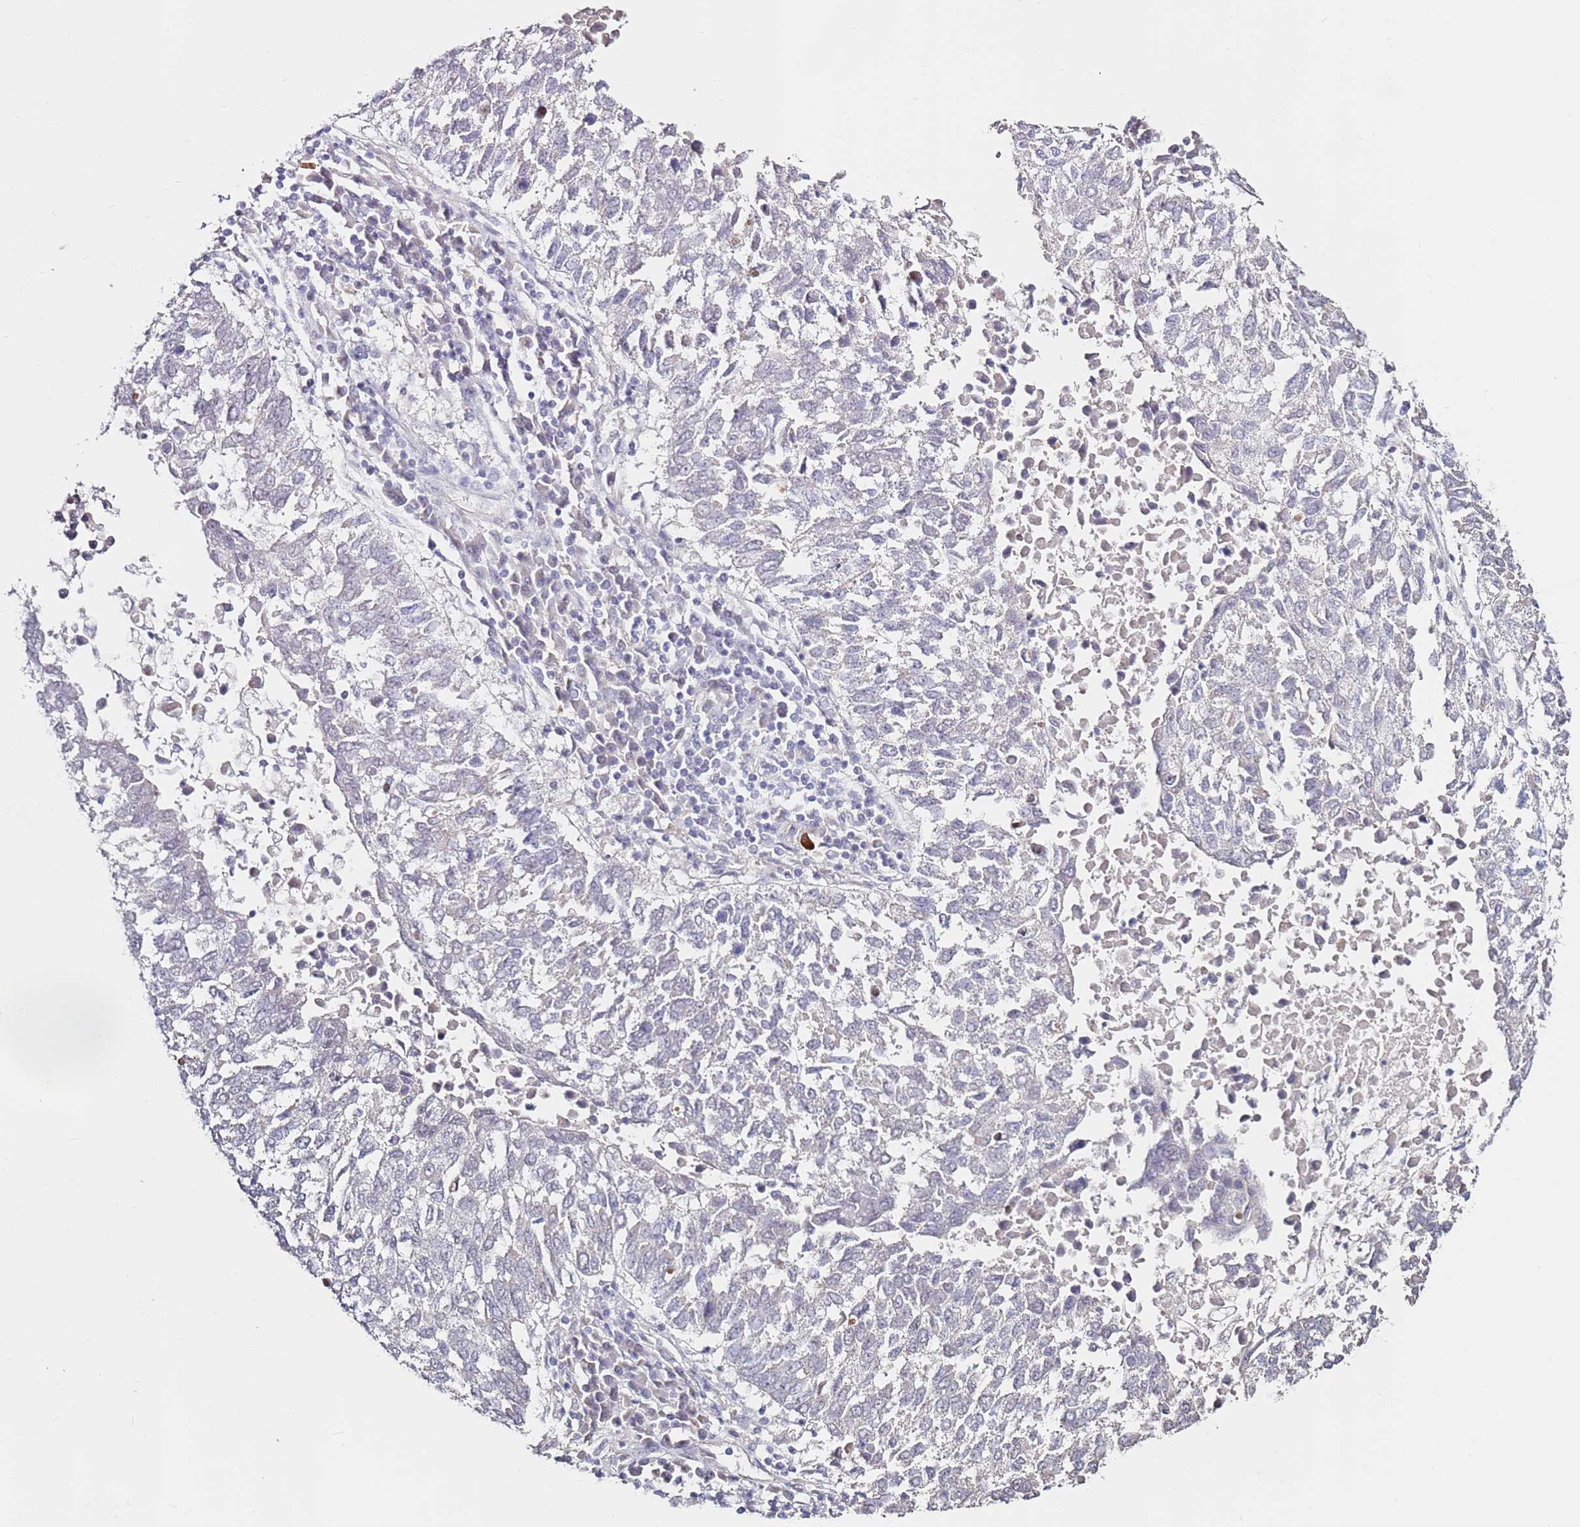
{"staining": {"intensity": "negative", "quantity": "none", "location": "none"}, "tissue": "lung cancer", "cell_type": "Tumor cells", "image_type": "cancer", "snomed": [{"axis": "morphology", "description": "Squamous cell carcinoma, NOS"}, {"axis": "topography", "description": "Lung"}], "caption": "Image shows no significant protein expression in tumor cells of squamous cell carcinoma (lung).", "gene": "RARS2", "patient": {"sex": "male", "age": 73}}